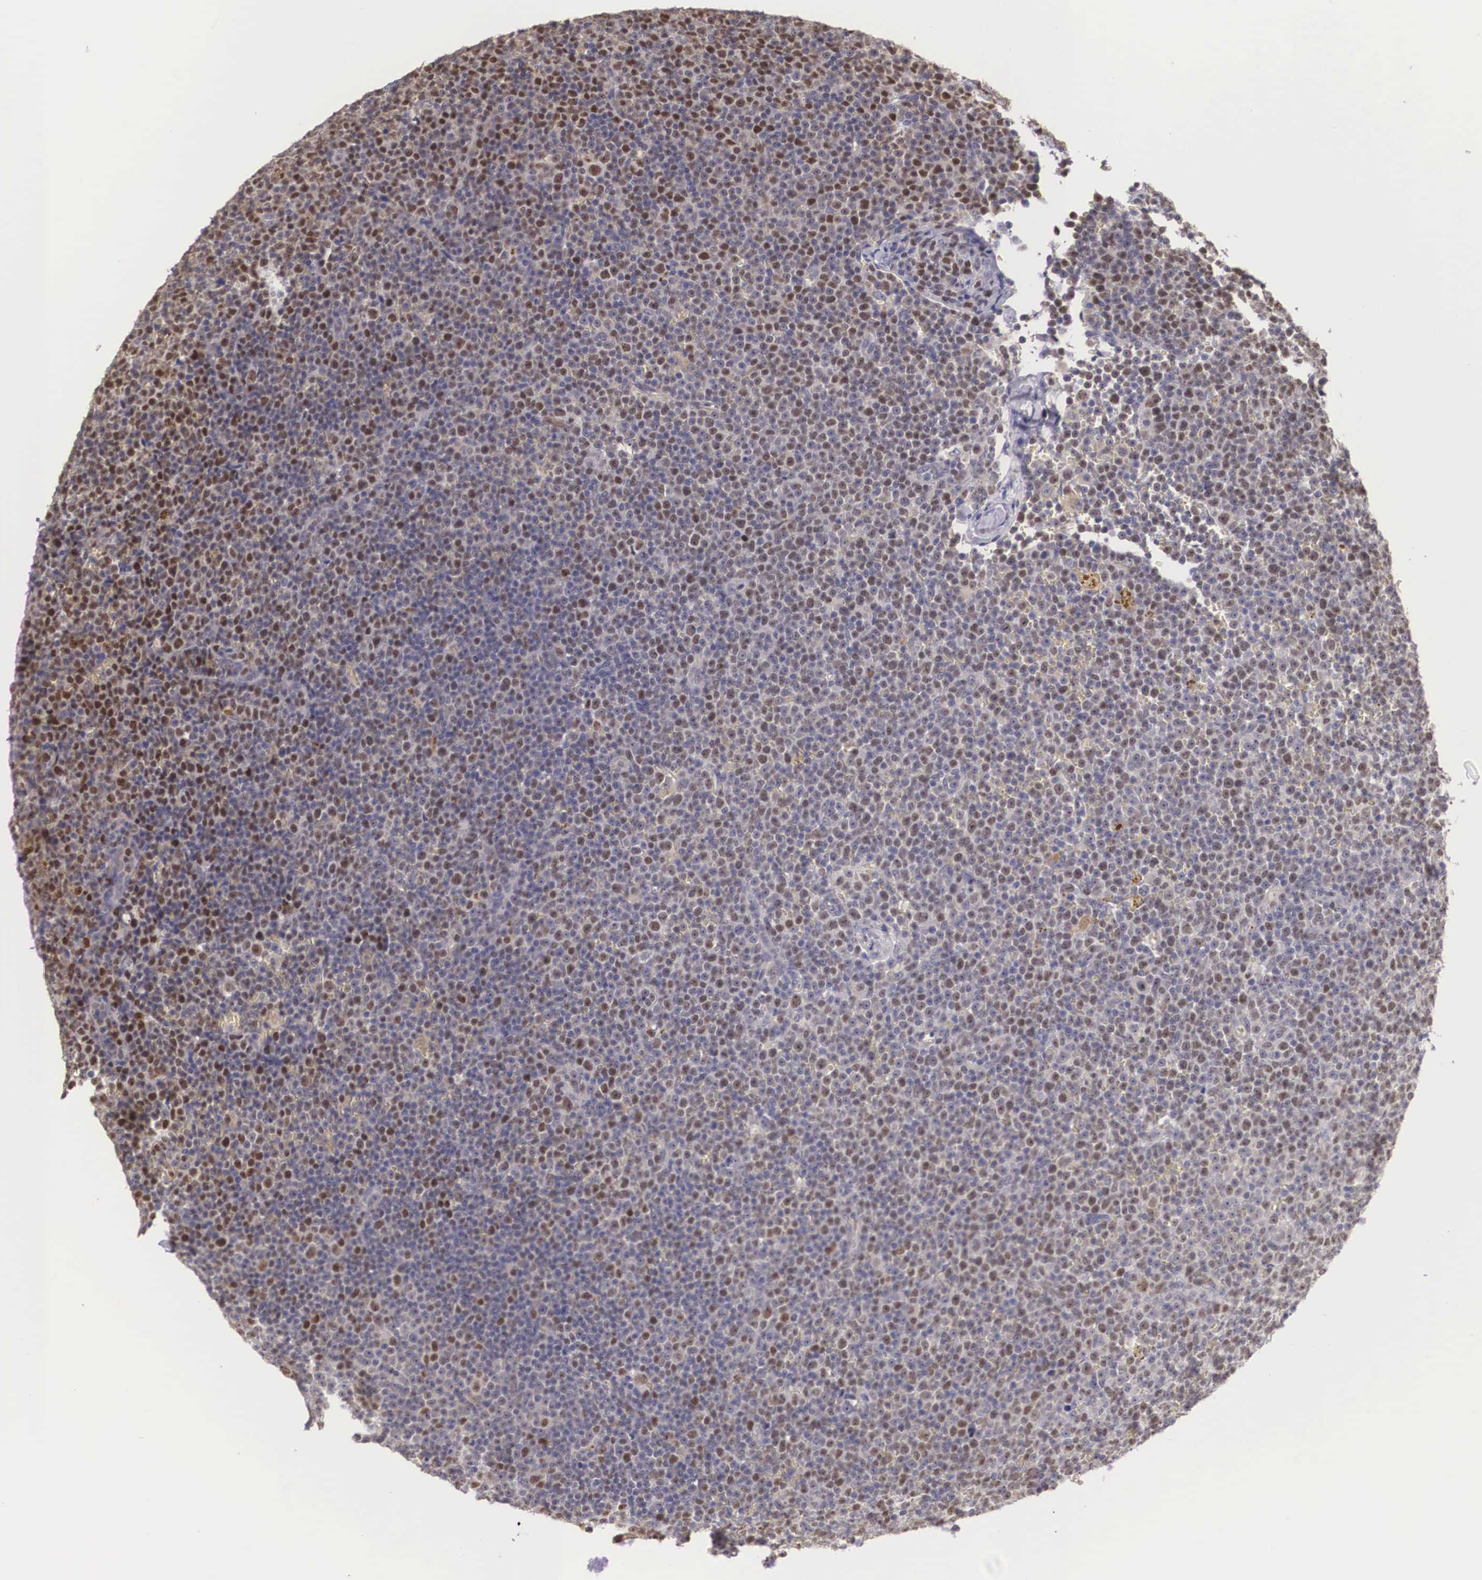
{"staining": {"intensity": "moderate", "quantity": "25%-75%", "location": "nuclear"}, "tissue": "lymphoma", "cell_type": "Tumor cells", "image_type": "cancer", "snomed": [{"axis": "morphology", "description": "Malignant lymphoma, non-Hodgkin's type, Low grade"}, {"axis": "topography", "description": "Lymph node"}], "caption": "A micrograph of lymphoma stained for a protein exhibits moderate nuclear brown staining in tumor cells. The staining is performed using DAB brown chromogen to label protein expression. The nuclei are counter-stained blue using hematoxylin.", "gene": "ENOX2", "patient": {"sex": "male", "age": 50}}